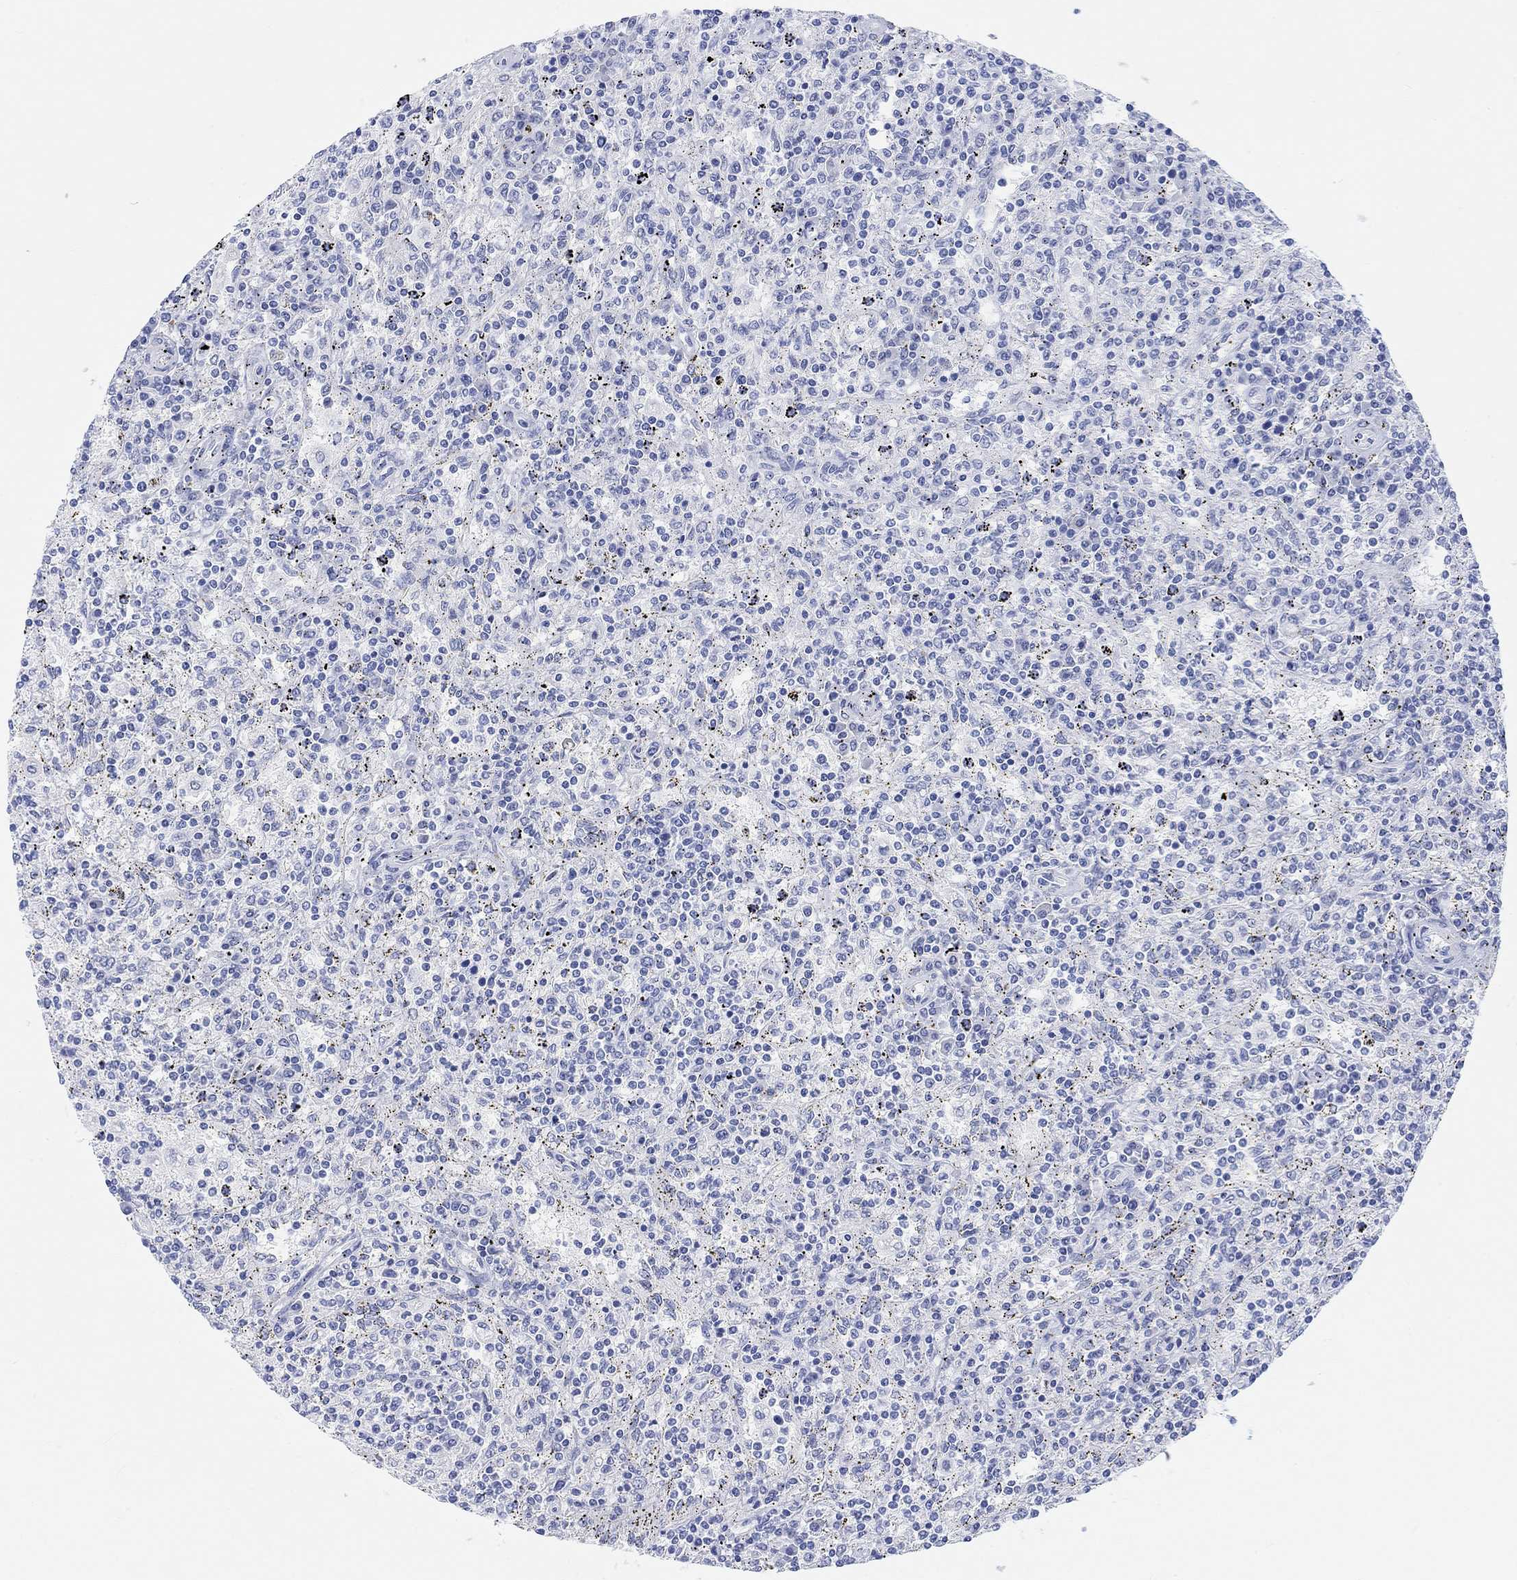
{"staining": {"intensity": "negative", "quantity": "none", "location": "none"}, "tissue": "lymphoma", "cell_type": "Tumor cells", "image_type": "cancer", "snomed": [{"axis": "morphology", "description": "Malignant lymphoma, non-Hodgkin's type, Low grade"}, {"axis": "topography", "description": "Spleen"}], "caption": "Immunohistochemical staining of lymphoma exhibits no significant positivity in tumor cells.", "gene": "XIRP2", "patient": {"sex": "male", "age": 62}}